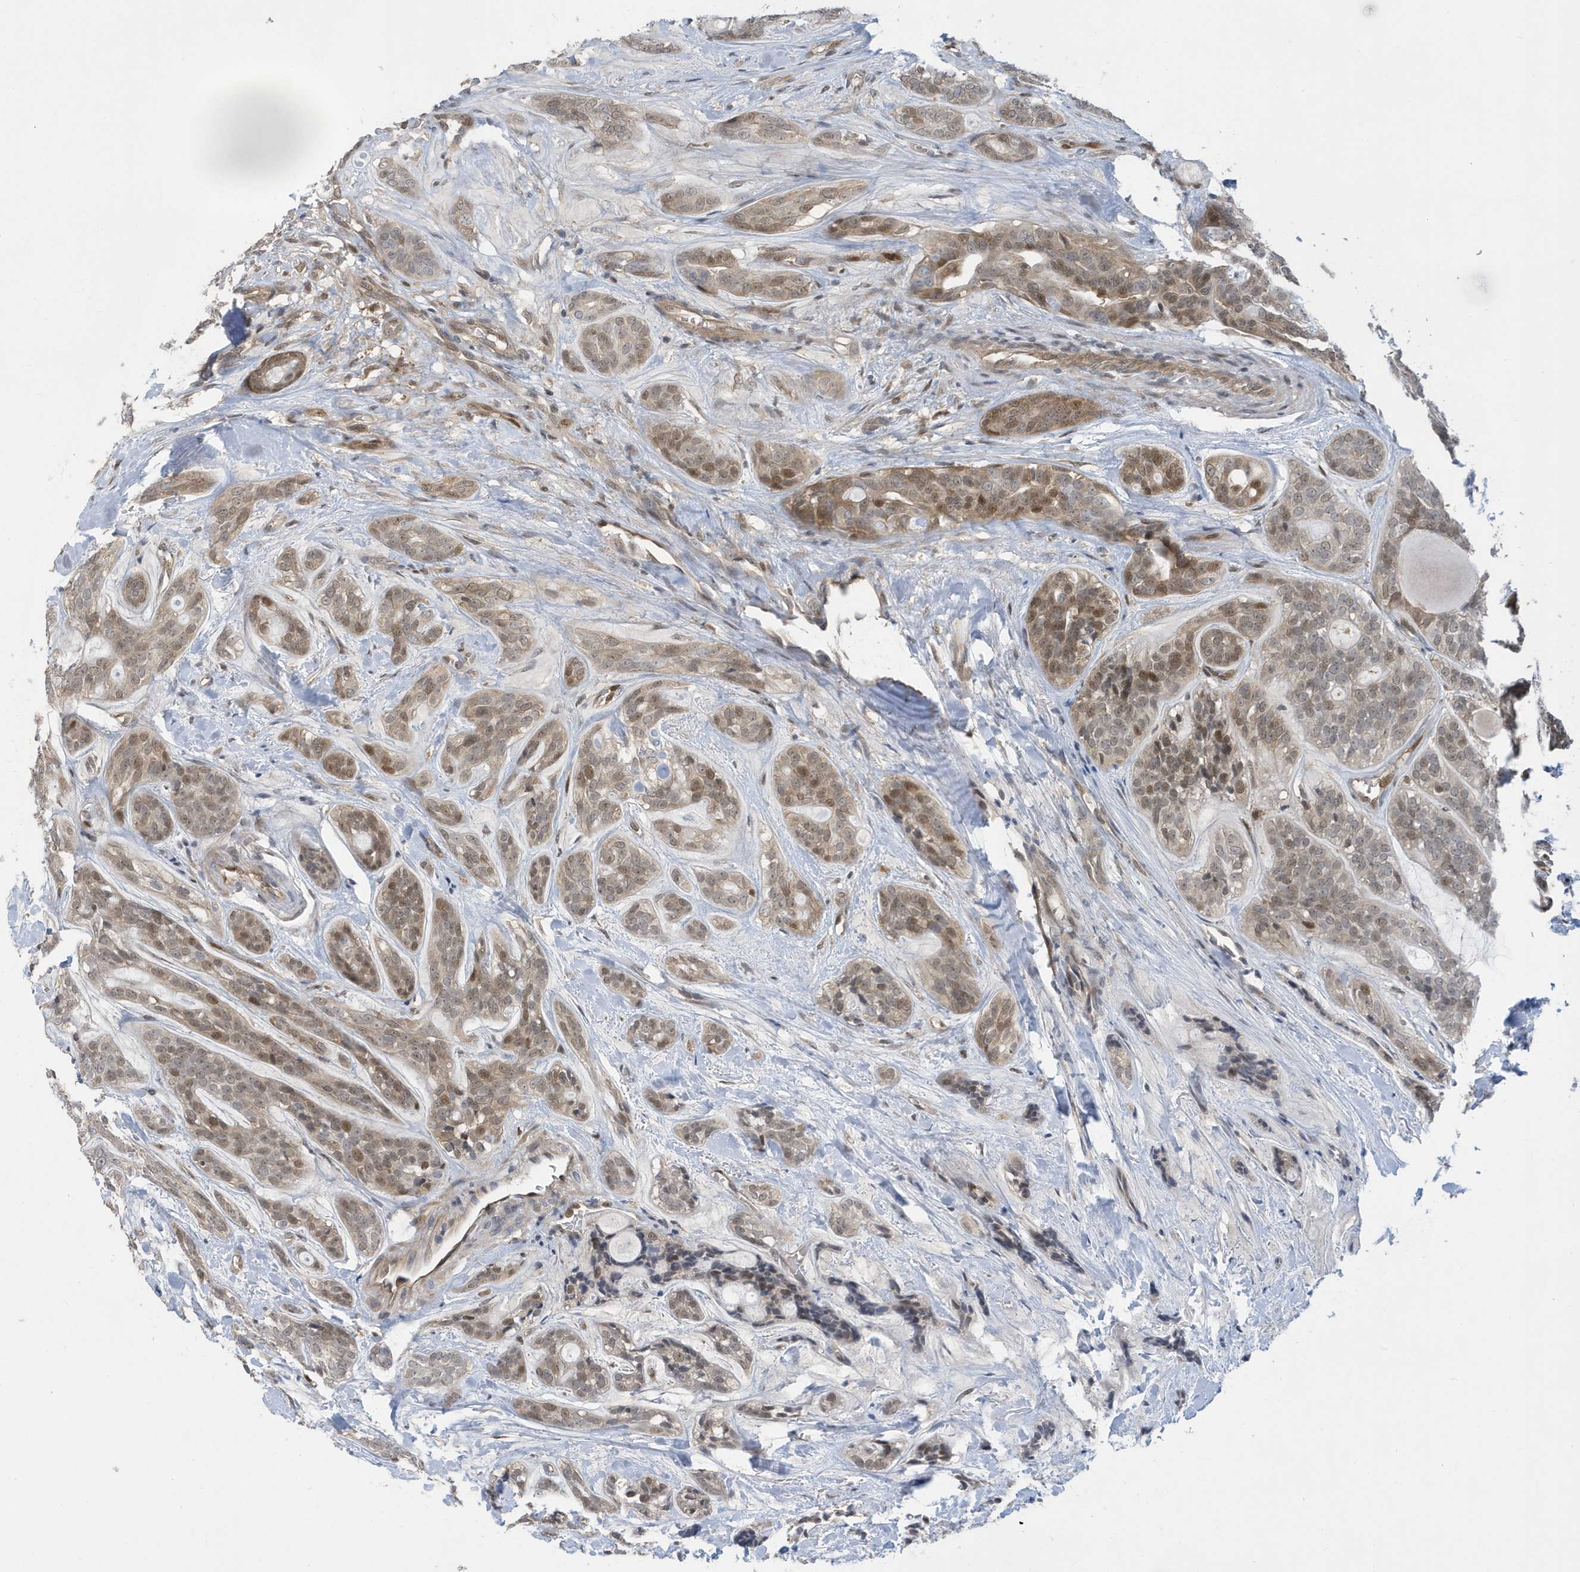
{"staining": {"intensity": "moderate", "quantity": "25%-75%", "location": "nuclear"}, "tissue": "head and neck cancer", "cell_type": "Tumor cells", "image_type": "cancer", "snomed": [{"axis": "morphology", "description": "Adenocarcinoma, NOS"}, {"axis": "topography", "description": "Head-Neck"}], "caption": "Head and neck cancer (adenocarcinoma) stained with DAB (3,3'-diaminobenzidine) IHC displays medium levels of moderate nuclear positivity in about 25%-75% of tumor cells.", "gene": "NCOA7", "patient": {"sex": "male", "age": 66}}